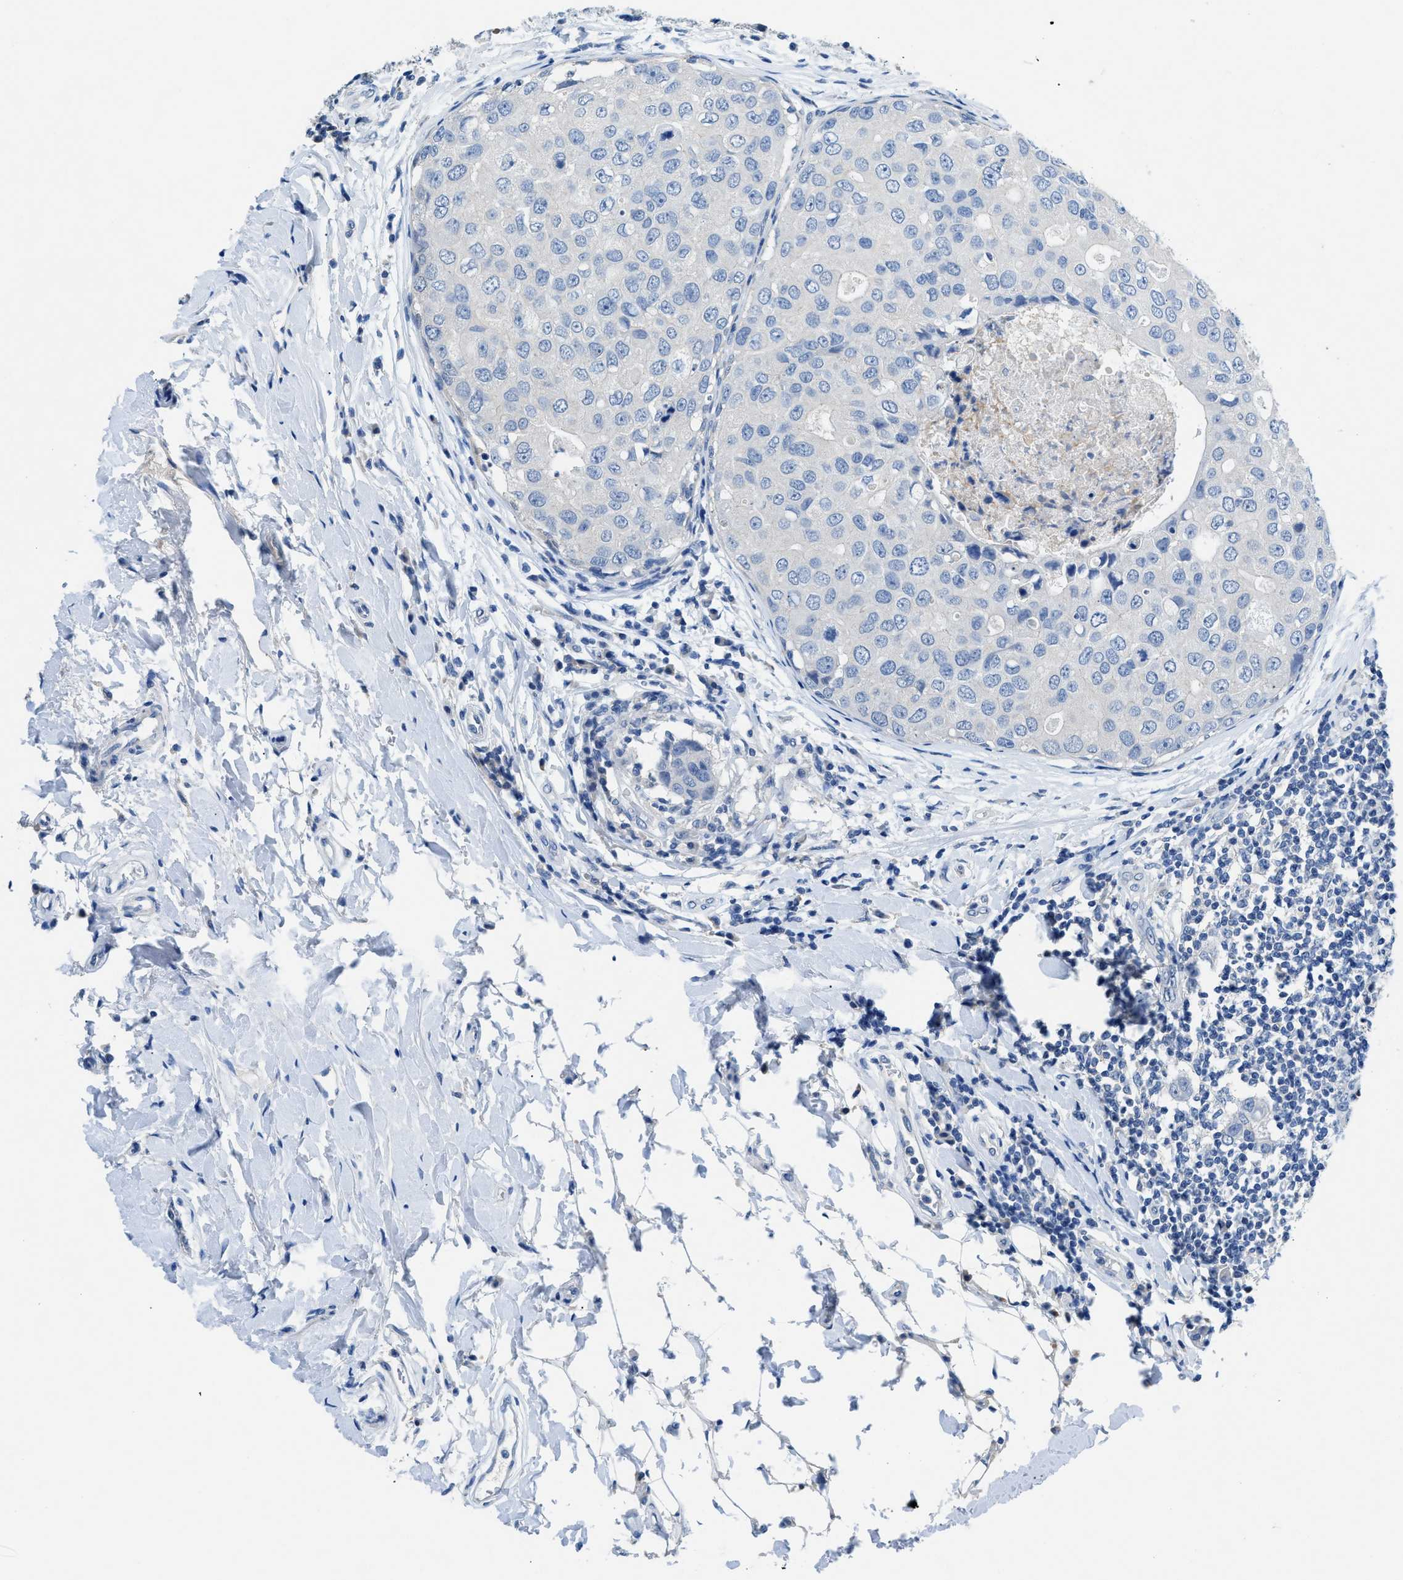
{"staining": {"intensity": "negative", "quantity": "none", "location": "none"}, "tissue": "breast cancer", "cell_type": "Tumor cells", "image_type": "cancer", "snomed": [{"axis": "morphology", "description": "Duct carcinoma"}, {"axis": "topography", "description": "Breast"}], "caption": "DAB (3,3'-diaminobenzidine) immunohistochemical staining of human breast cancer (invasive ductal carcinoma) exhibits no significant expression in tumor cells.", "gene": "SLC10A6", "patient": {"sex": "female", "age": 27}}